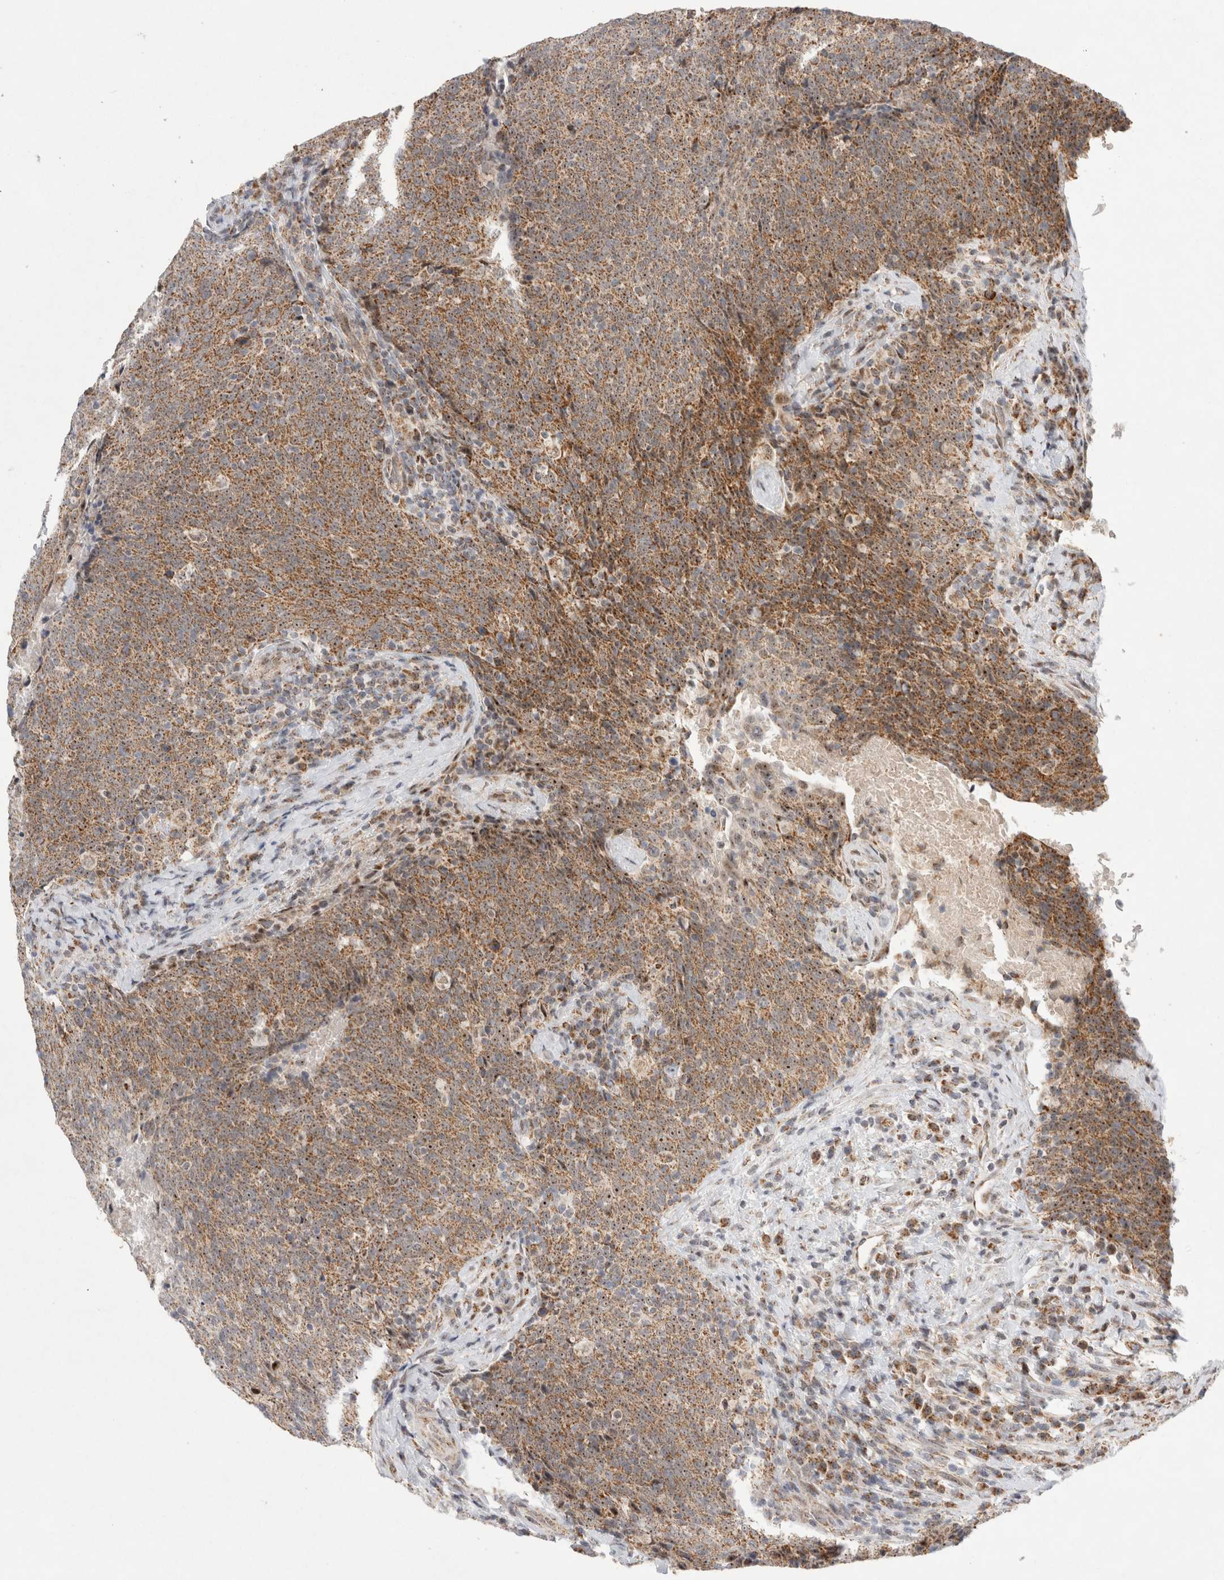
{"staining": {"intensity": "moderate", "quantity": ">75%", "location": "cytoplasmic/membranous,nuclear"}, "tissue": "head and neck cancer", "cell_type": "Tumor cells", "image_type": "cancer", "snomed": [{"axis": "morphology", "description": "Squamous cell carcinoma, NOS"}, {"axis": "morphology", "description": "Squamous cell carcinoma, metastatic, NOS"}, {"axis": "topography", "description": "Lymph node"}, {"axis": "topography", "description": "Head-Neck"}], "caption": "An image of head and neck cancer (squamous cell carcinoma) stained for a protein demonstrates moderate cytoplasmic/membranous and nuclear brown staining in tumor cells.", "gene": "MRPL37", "patient": {"sex": "male", "age": 62}}